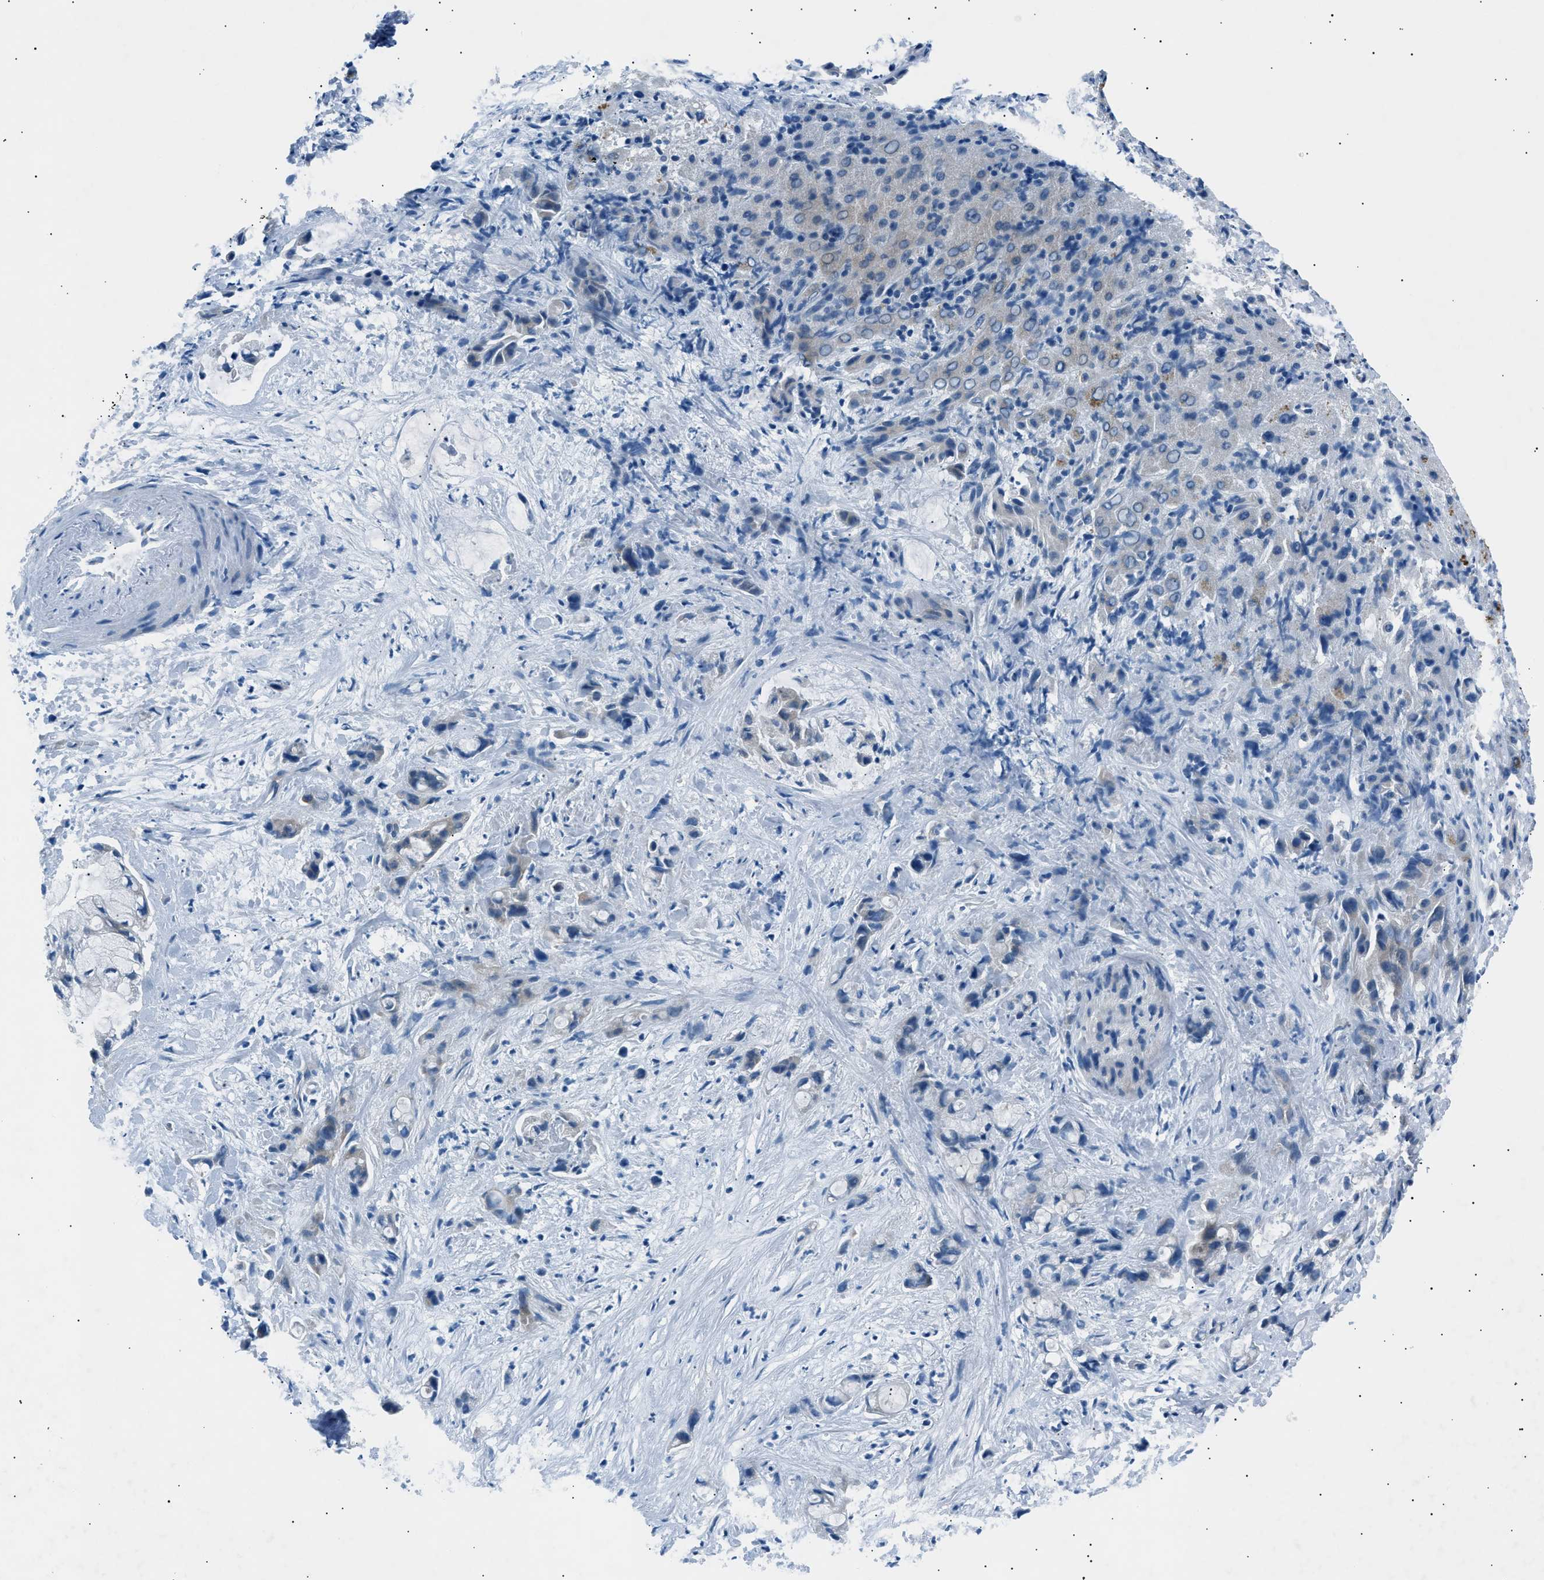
{"staining": {"intensity": "weak", "quantity": "<25%", "location": "cytoplasmic/membranous"}, "tissue": "liver cancer", "cell_type": "Tumor cells", "image_type": "cancer", "snomed": [{"axis": "morphology", "description": "Cholangiocarcinoma"}, {"axis": "topography", "description": "Liver"}], "caption": "This is an immunohistochemistry (IHC) image of cholangiocarcinoma (liver). There is no staining in tumor cells.", "gene": "LRRC37B", "patient": {"sex": "female", "age": 72}}